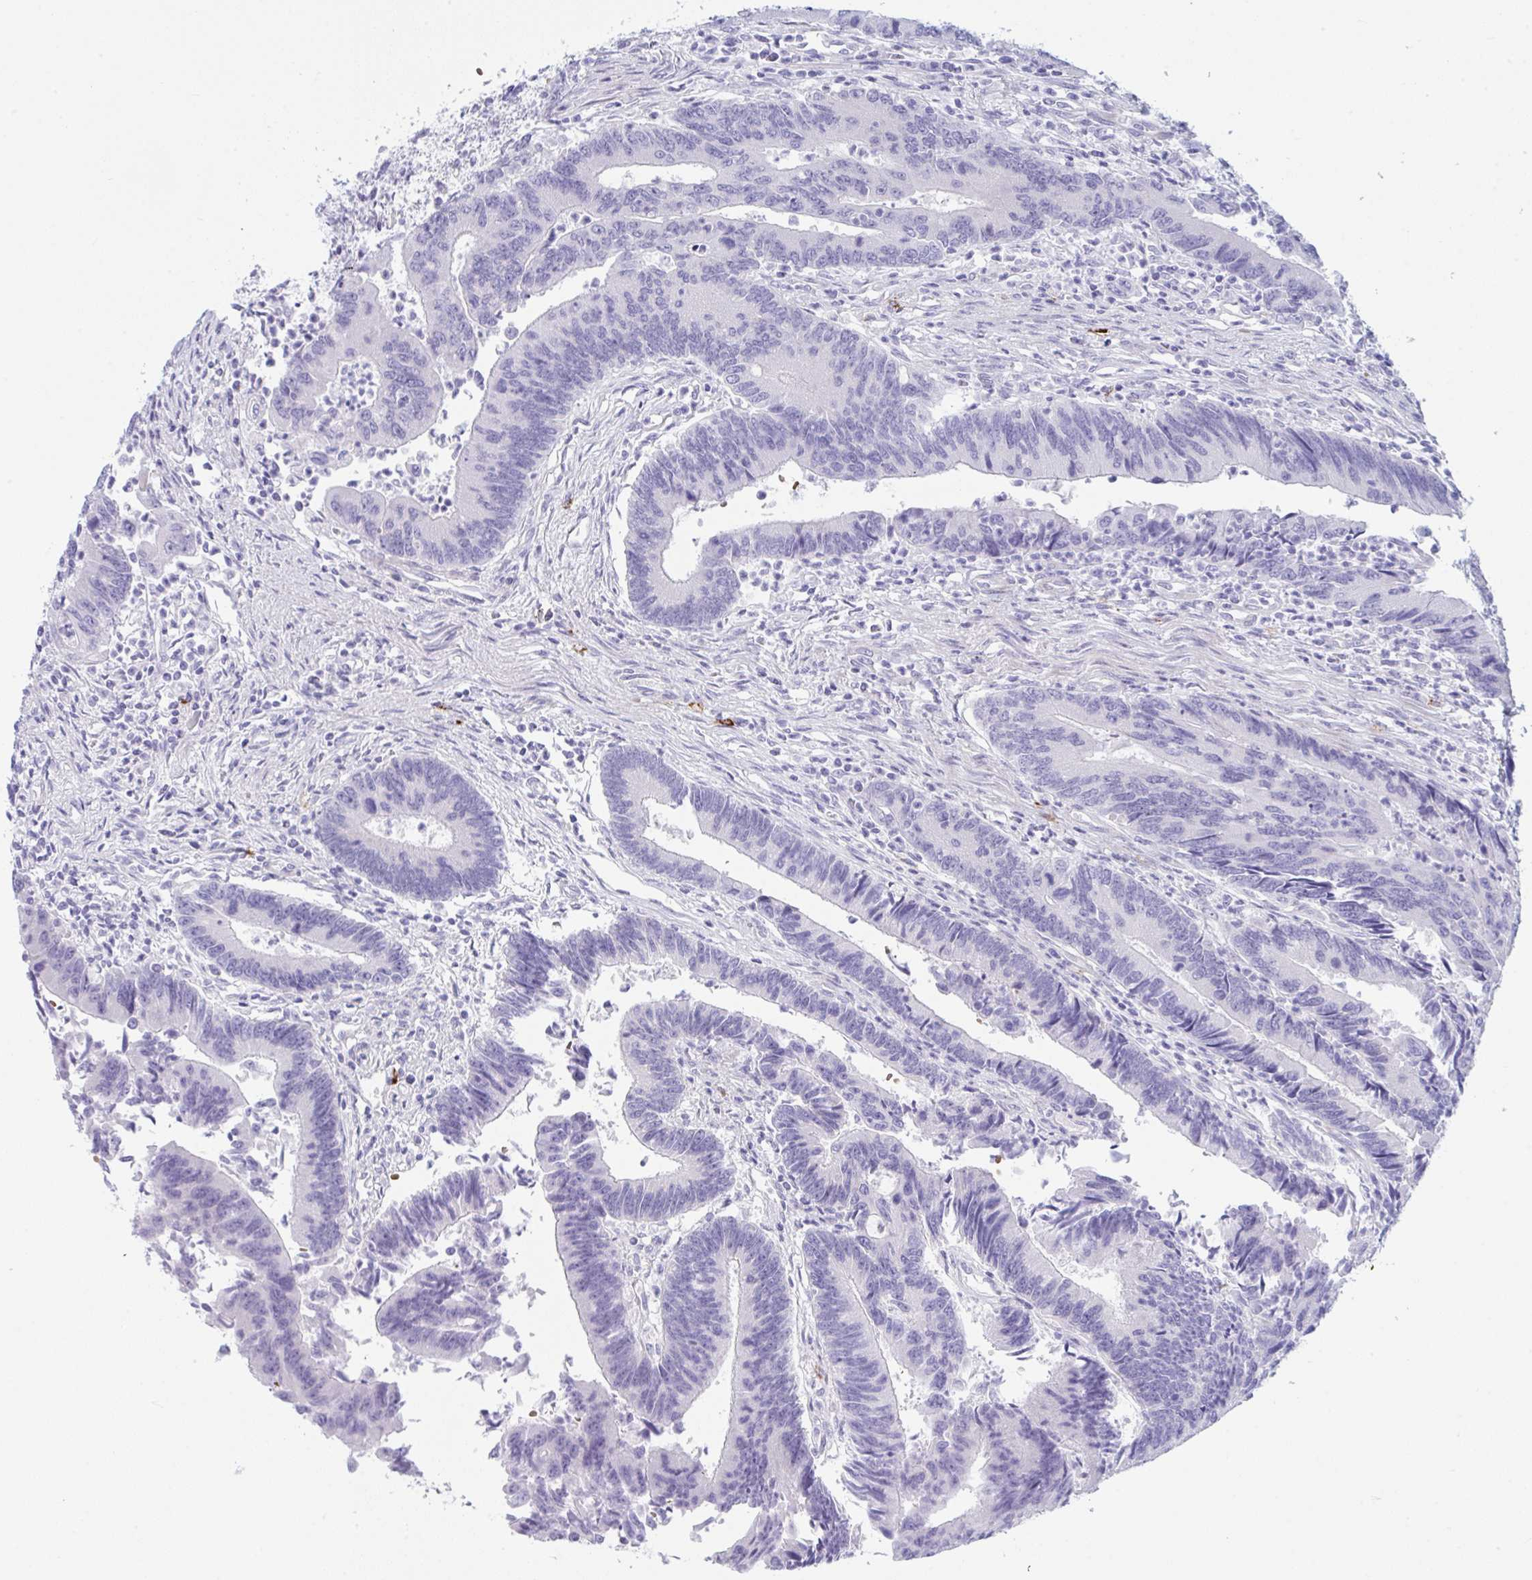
{"staining": {"intensity": "negative", "quantity": "none", "location": "none"}, "tissue": "colorectal cancer", "cell_type": "Tumor cells", "image_type": "cancer", "snomed": [{"axis": "morphology", "description": "Adenocarcinoma, NOS"}, {"axis": "topography", "description": "Colon"}], "caption": "This micrograph is of colorectal cancer stained with immunohistochemistry to label a protein in brown with the nuclei are counter-stained blue. There is no expression in tumor cells.", "gene": "ZNF684", "patient": {"sex": "female", "age": 67}}